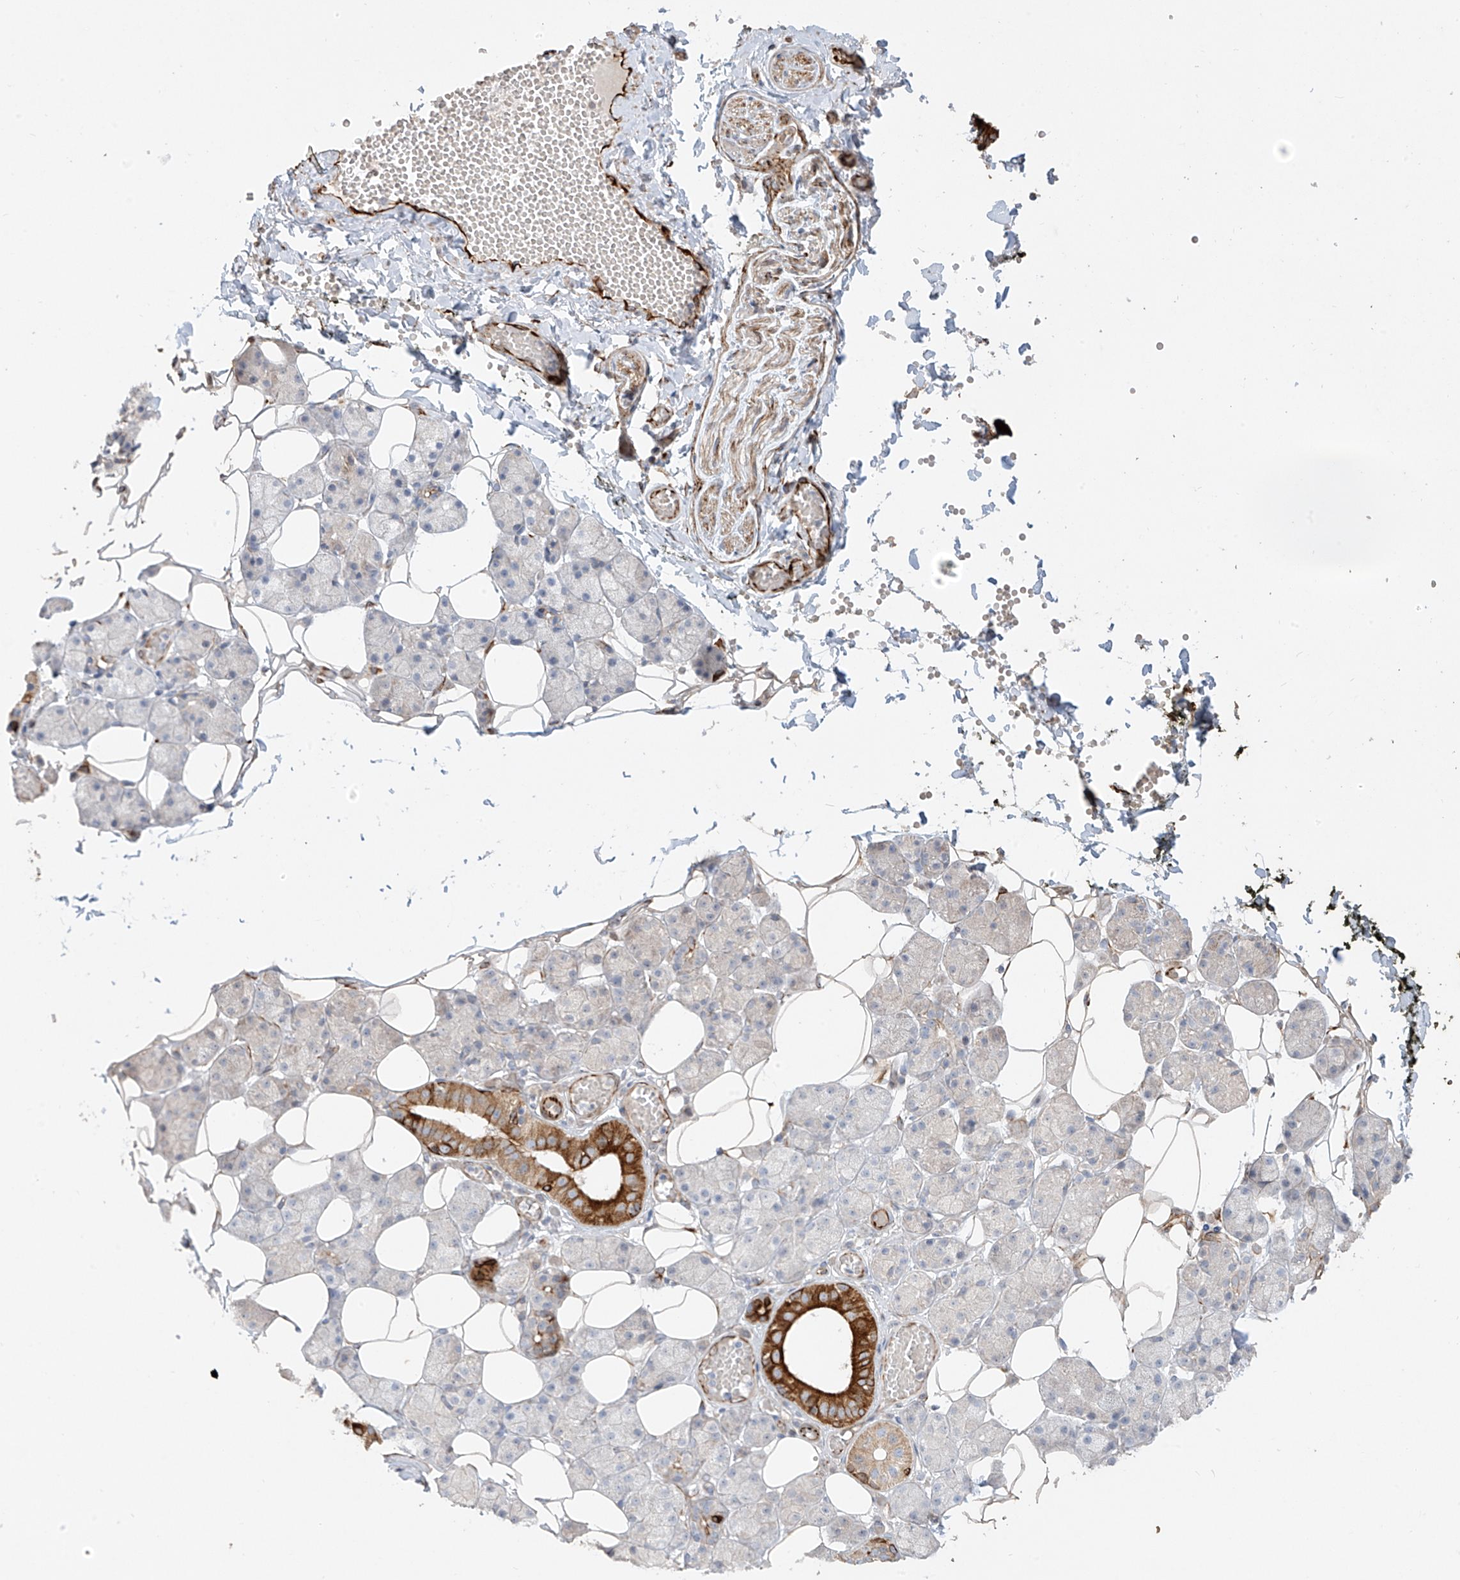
{"staining": {"intensity": "strong", "quantity": "<25%", "location": "cytoplasmic/membranous"}, "tissue": "salivary gland", "cell_type": "Glandular cells", "image_type": "normal", "snomed": [{"axis": "morphology", "description": "Normal tissue, NOS"}, {"axis": "topography", "description": "Salivary gland"}], "caption": "Immunohistochemistry (IHC) of unremarkable salivary gland demonstrates medium levels of strong cytoplasmic/membranous positivity in approximately <25% of glandular cells. The staining is performed using DAB (3,3'-diaminobenzidine) brown chromogen to label protein expression. The nuclei are counter-stained blue using hematoxylin.", "gene": "DCDC2", "patient": {"sex": "female", "age": 33}}